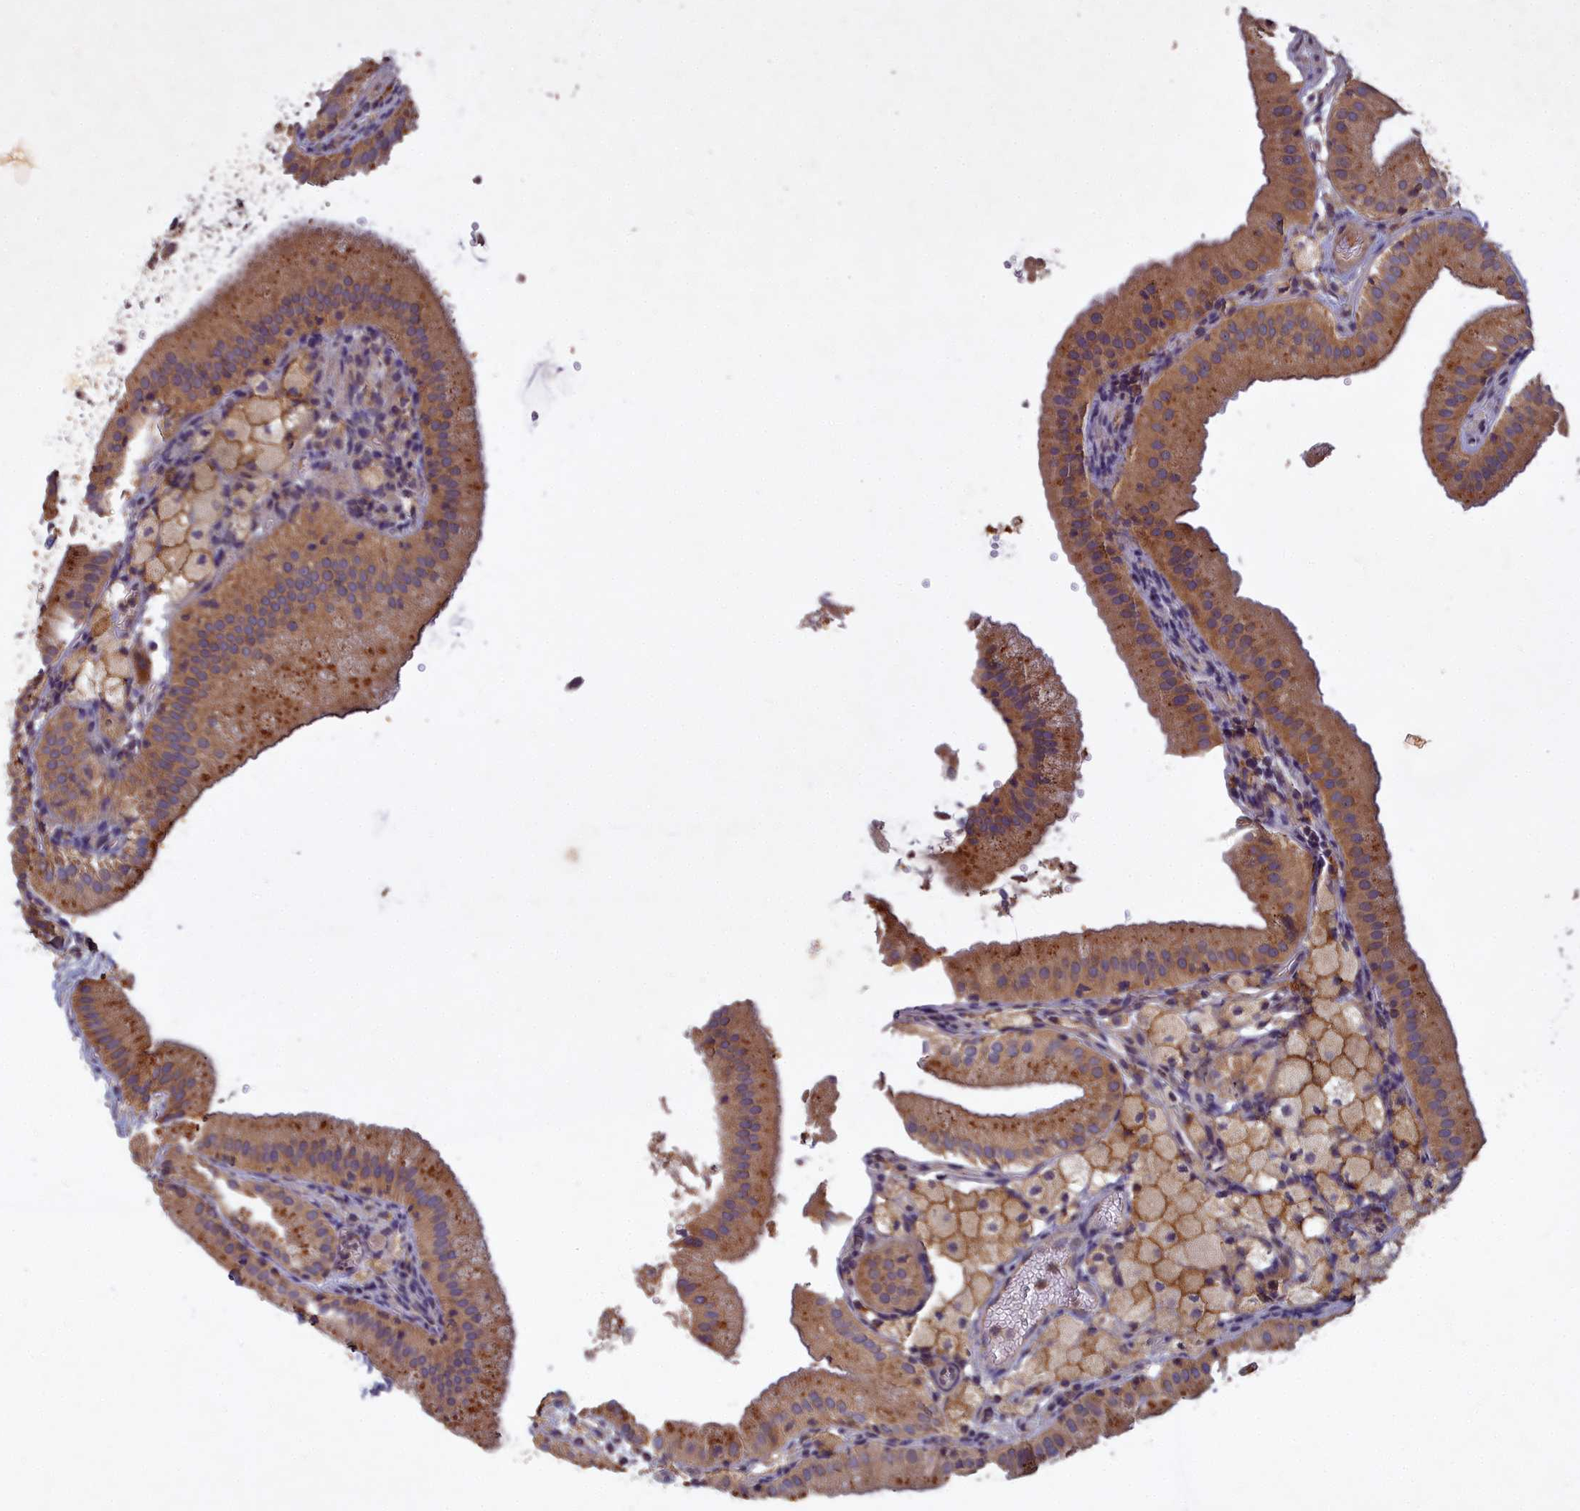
{"staining": {"intensity": "moderate", "quantity": ">75%", "location": "cytoplasmic/membranous"}, "tissue": "gallbladder", "cell_type": "Glandular cells", "image_type": "normal", "snomed": [{"axis": "morphology", "description": "Normal tissue, NOS"}, {"axis": "topography", "description": "Gallbladder"}], "caption": "Immunohistochemical staining of benign human gallbladder displays moderate cytoplasmic/membranous protein positivity in approximately >75% of glandular cells.", "gene": "CCDC167", "patient": {"sex": "male", "age": 55}}